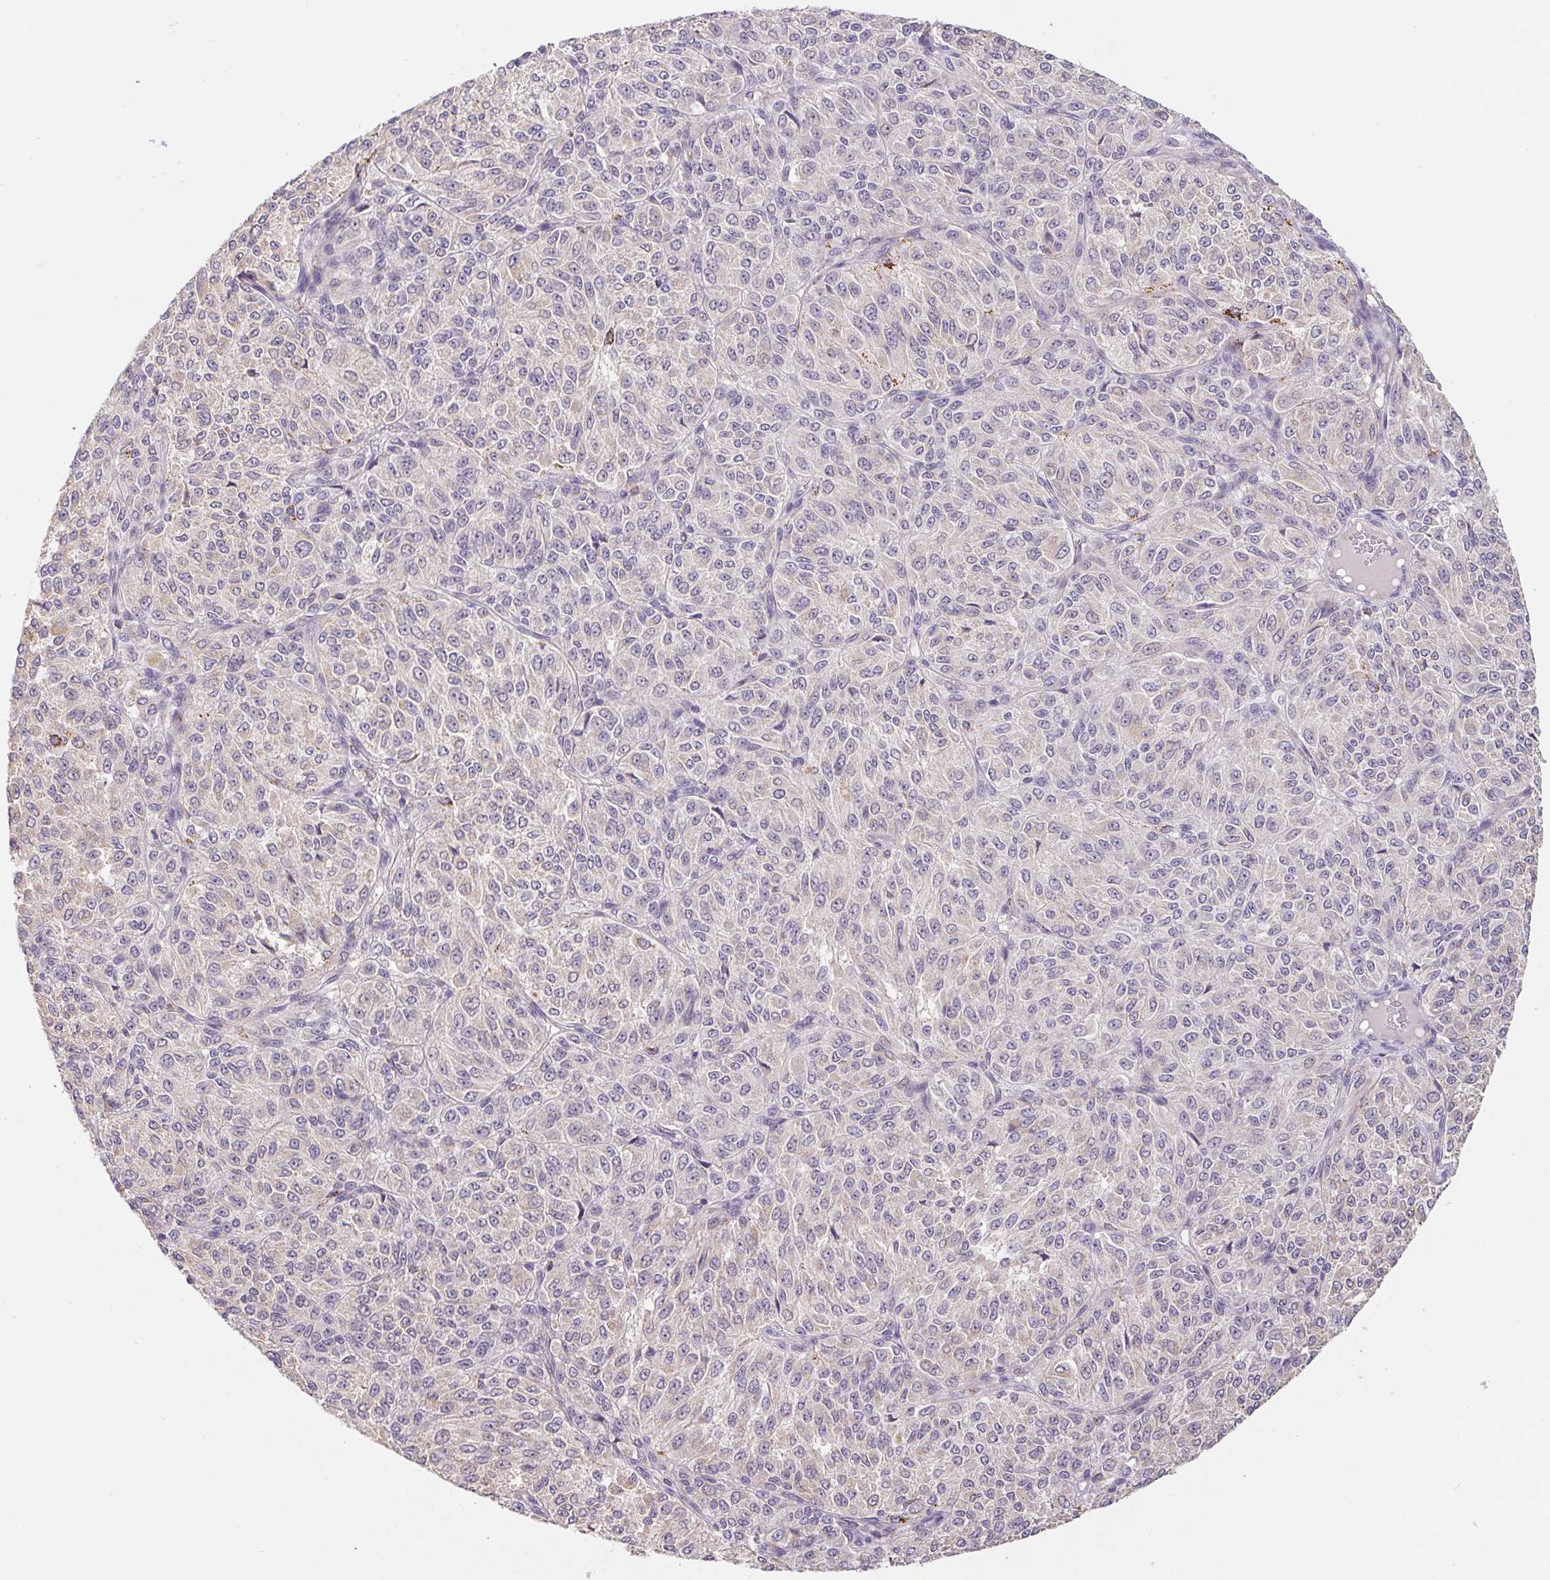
{"staining": {"intensity": "negative", "quantity": "none", "location": "none"}, "tissue": "melanoma", "cell_type": "Tumor cells", "image_type": "cancer", "snomed": [{"axis": "morphology", "description": "Malignant melanoma, Metastatic site"}, {"axis": "topography", "description": "Brain"}], "caption": "A micrograph of melanoma stained for a protein shows no brown staining in tumor cells.", "gene": "EMC6", "patient": {"sex": "female", "age": 56}}